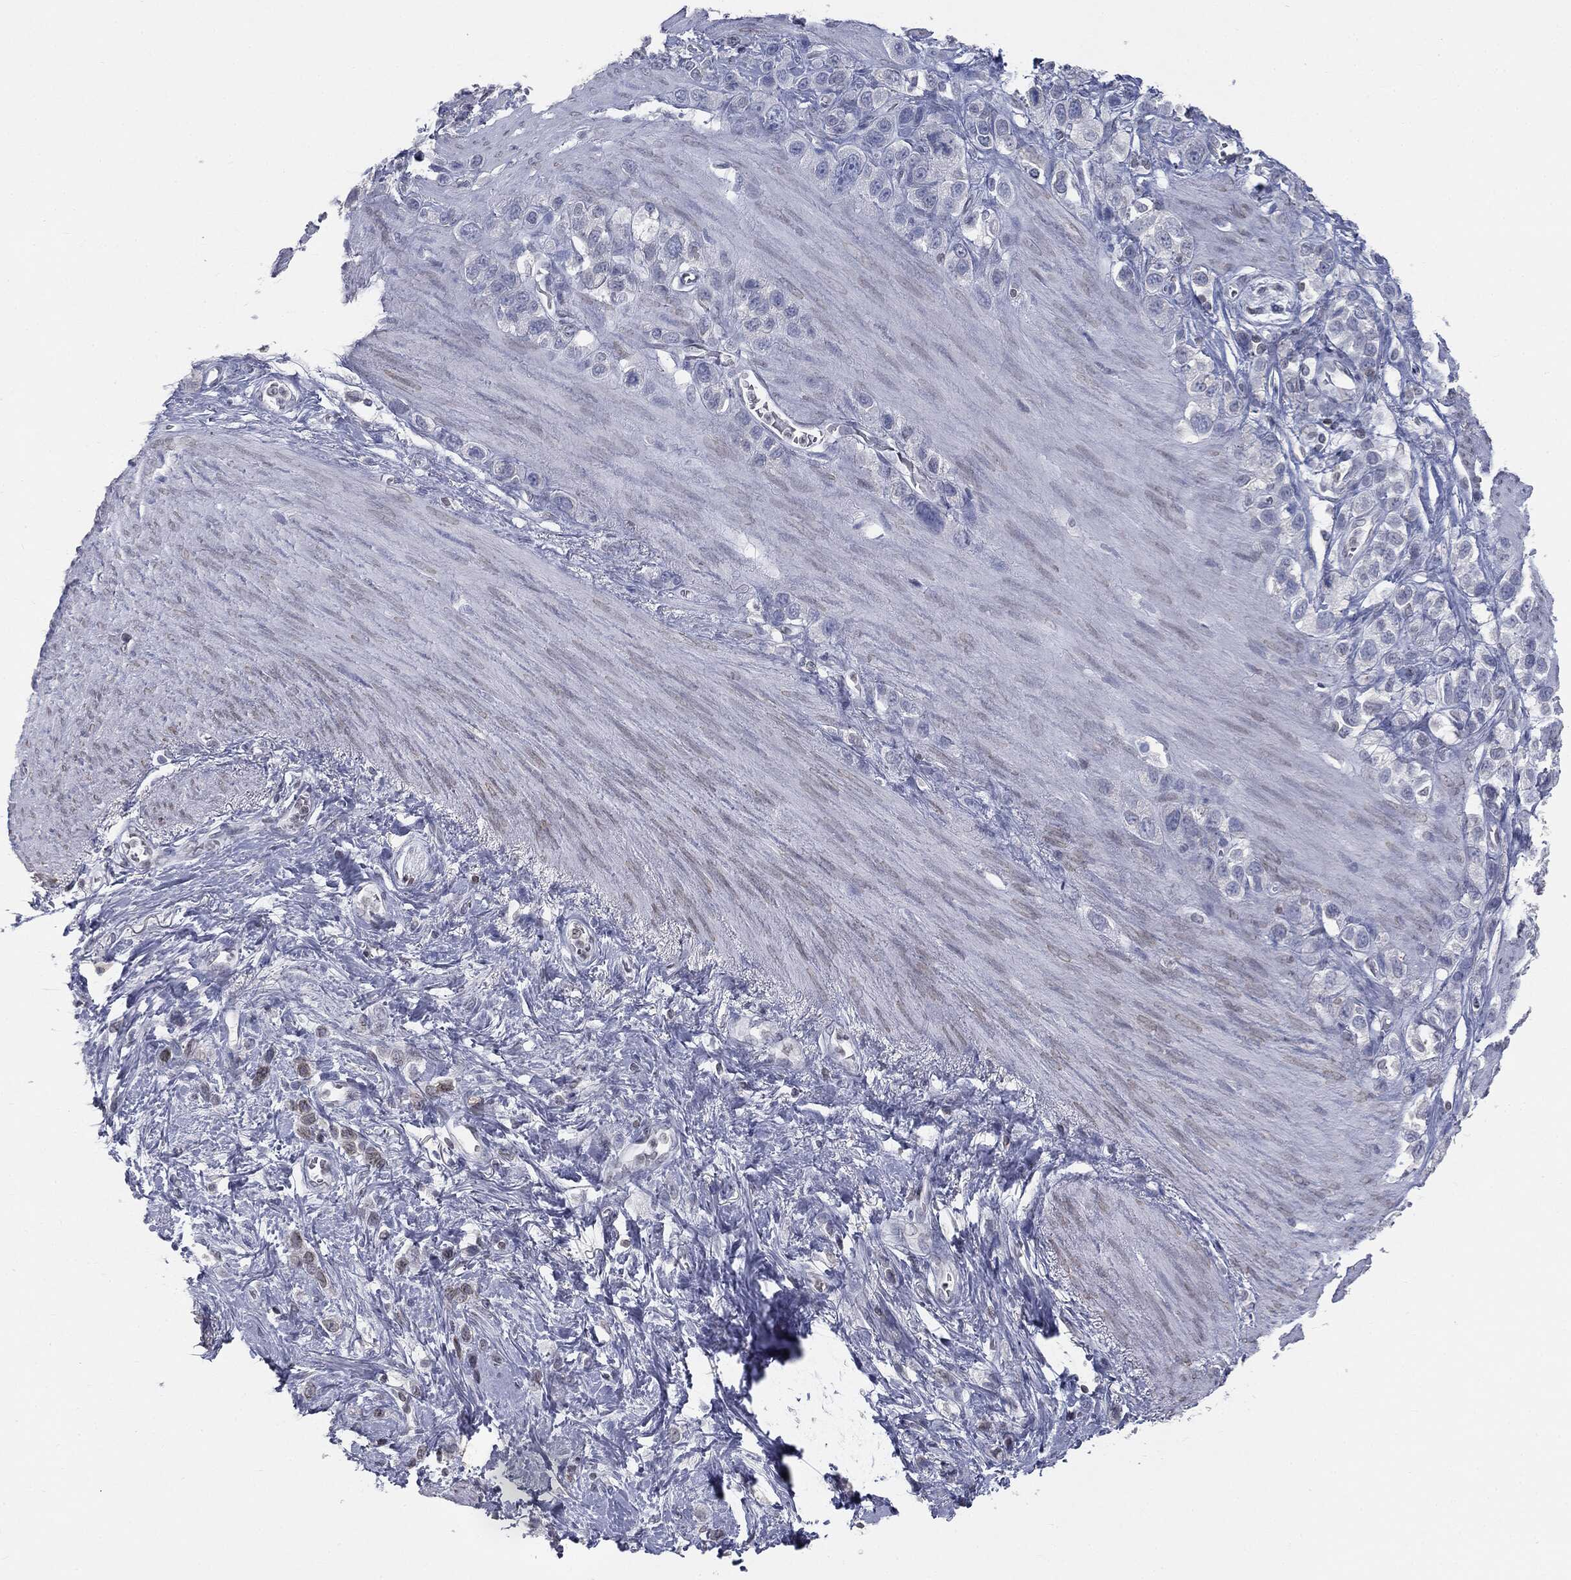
{"staining": {"intensity": "weak", "quantity": "<25%", "location": "nuclear"}, "tissue": "stomach cancer", "cell_type": "Tumor cells", "image_type": "cancer", "snomed": [{"axis": "morphology", "description": "Adenocarcinoma, NOS"}, {"axis": "topography", "description": "Stomach"}], "caption": "Tumor cells are negative for protein expression in human stomach adenocarcinoma. (DAB (3,3'-diaminobenzidine) immunohistochemistry (IHC), high magnification).", "gene": "ALDOB", "patient": {"sex": "female", "age": 65}}